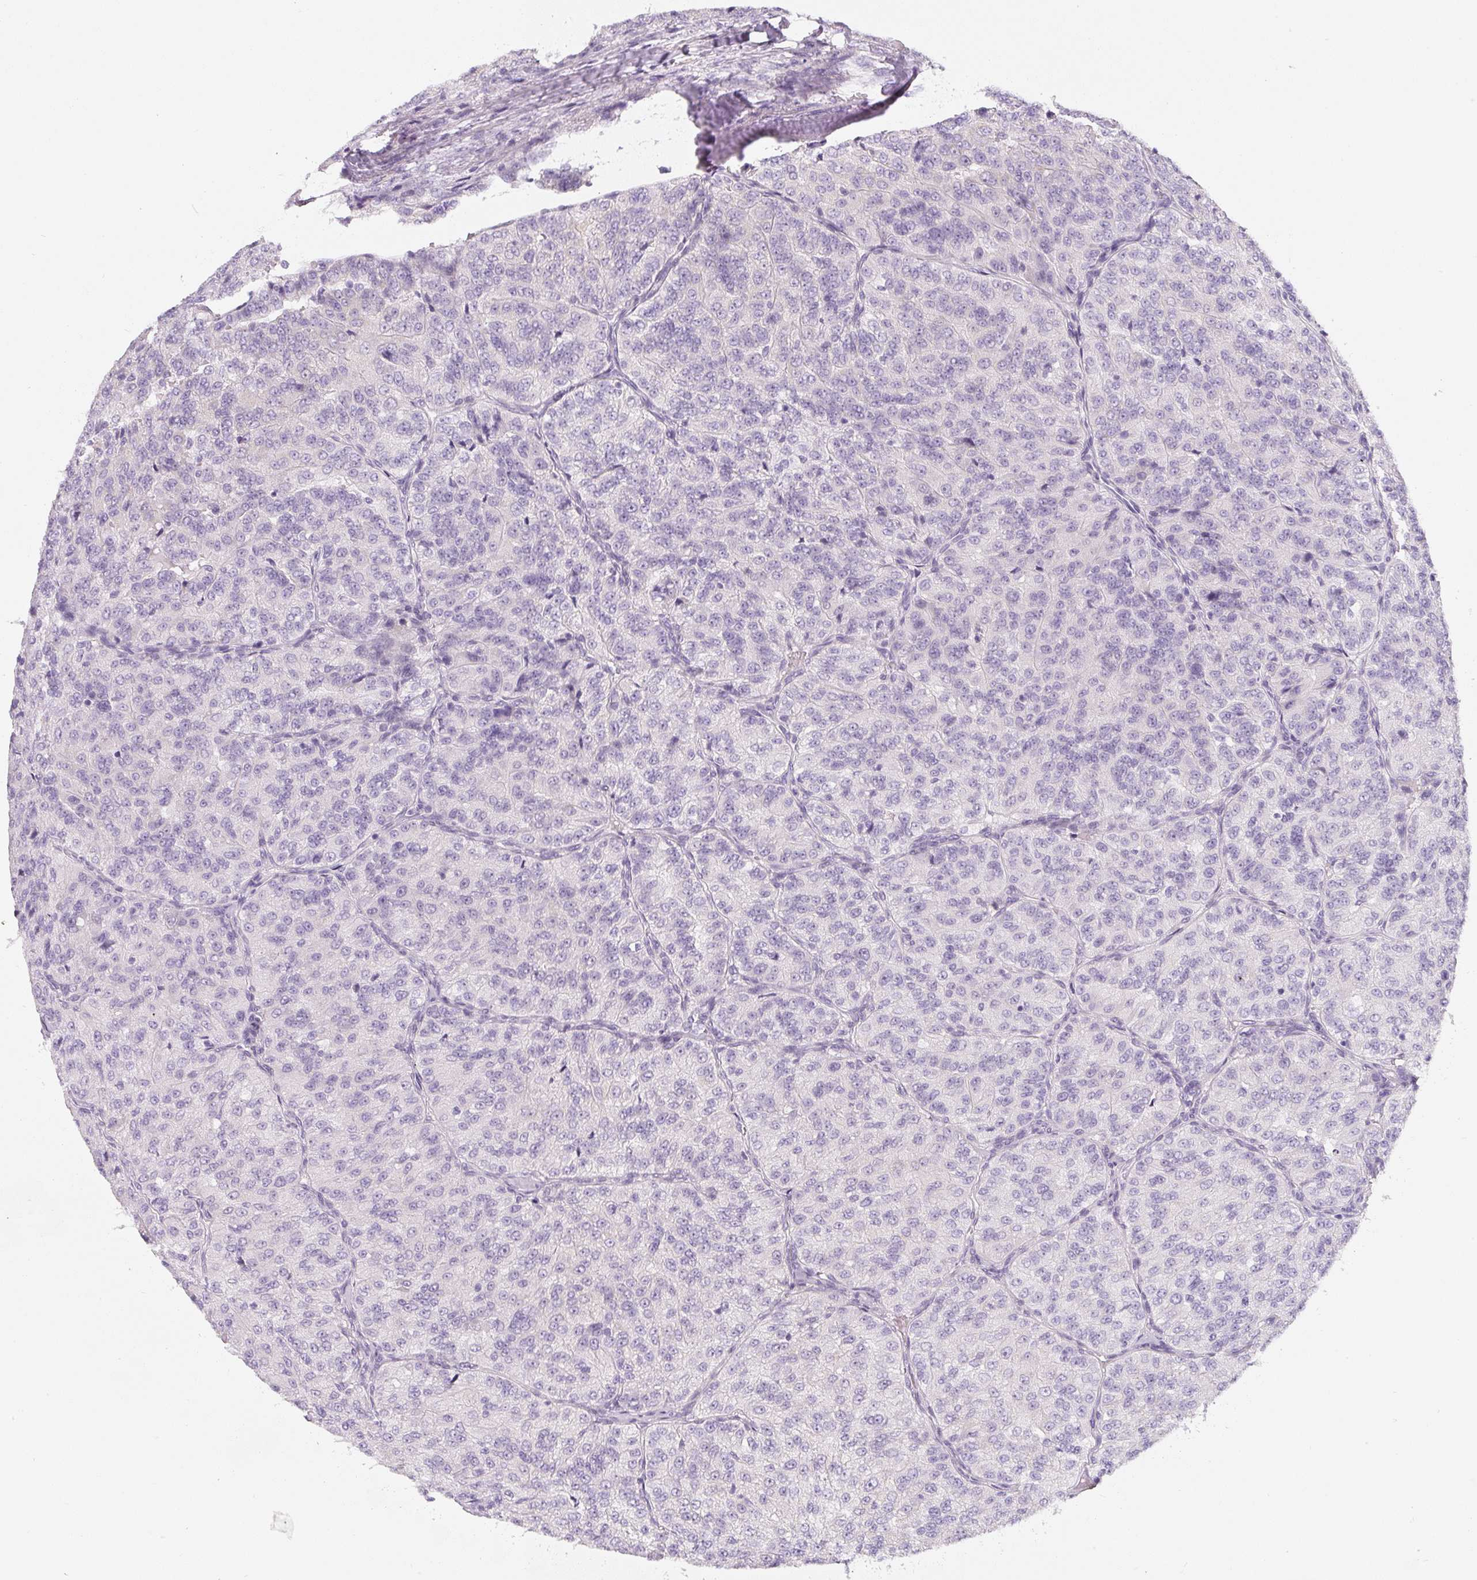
{"staining": {"intensity": "negative", "quantity": "none", "location": "none"}, "tissue": "renal cancer", "cell_type": "Tumor cells", "image_type": "cancer", "snomed": [{"axis": "morphology", "description": "Adenocarcinoma, NOS"}, {"axis": "topography", "description": "Kidney"}], "caption": "Immunohistochemistry (IHC) photomicrograph of neoplastic tissue: renal adenocarcinoma stained with DAB displays no significant protein staining in tumor cells.", "gene": "PWWP3B", "patient": {"sex": "female", "age": 63}}